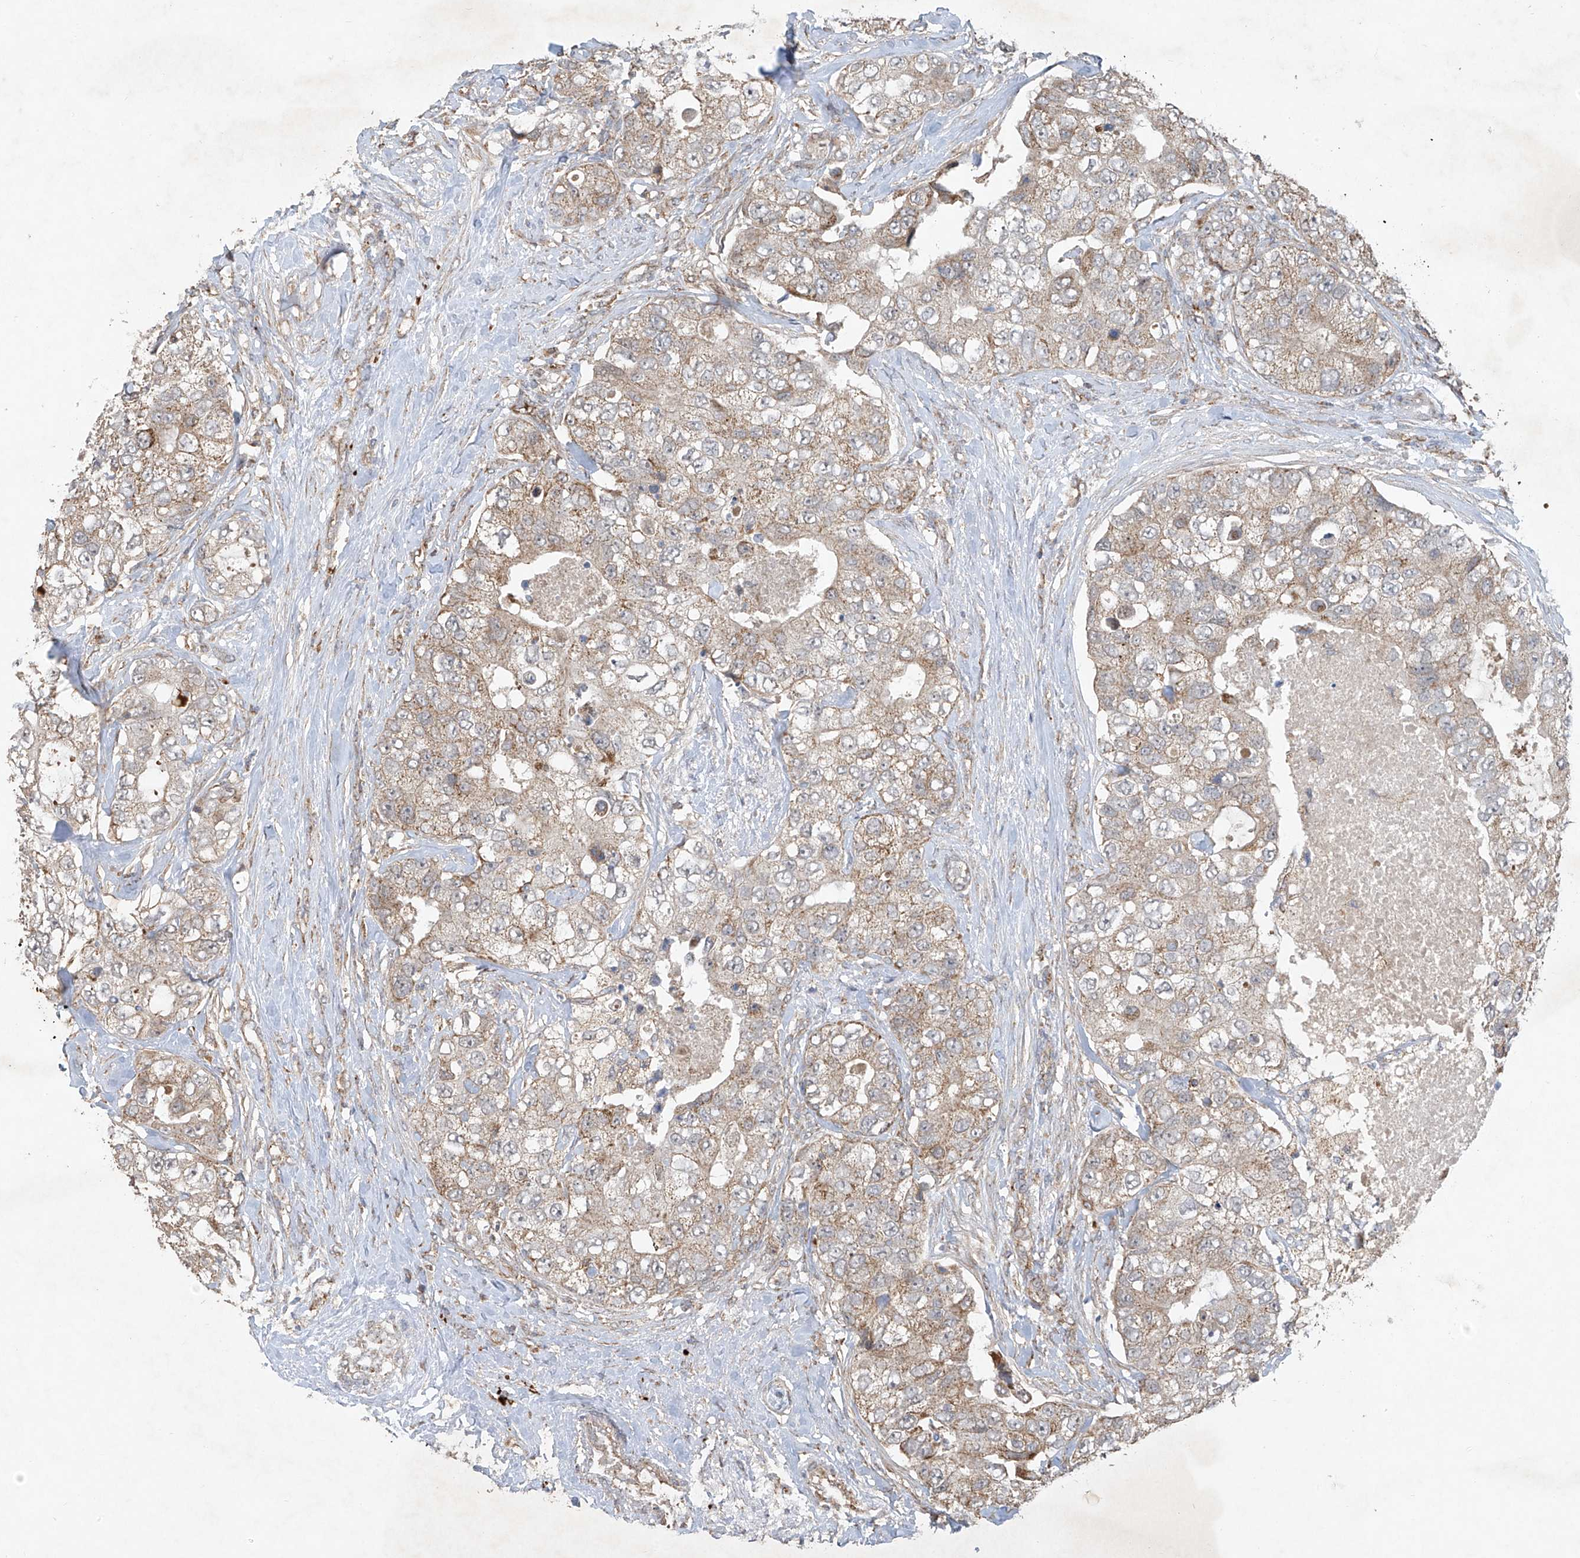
{"staining": {"intensity": "weak", "quantity": ">75%", "location": "cytoplasmic/membranous"}, "tissue": "breast cancer", "cell_type": "Tumor cells", "image_type": "cancer", "snomed": [{"axis": "morphology", "description": "Duct carcinoma"}, {"axis": "topography", "description": "Breast"}], "caption": "Immunohistochemical staining of human breast cancer exhibits low levels of weak cytoplasmic/membranous staining in about >75% of tumor cells.", "gene": "UQCC1", "patient": {"sex": "female", "age": 62}}